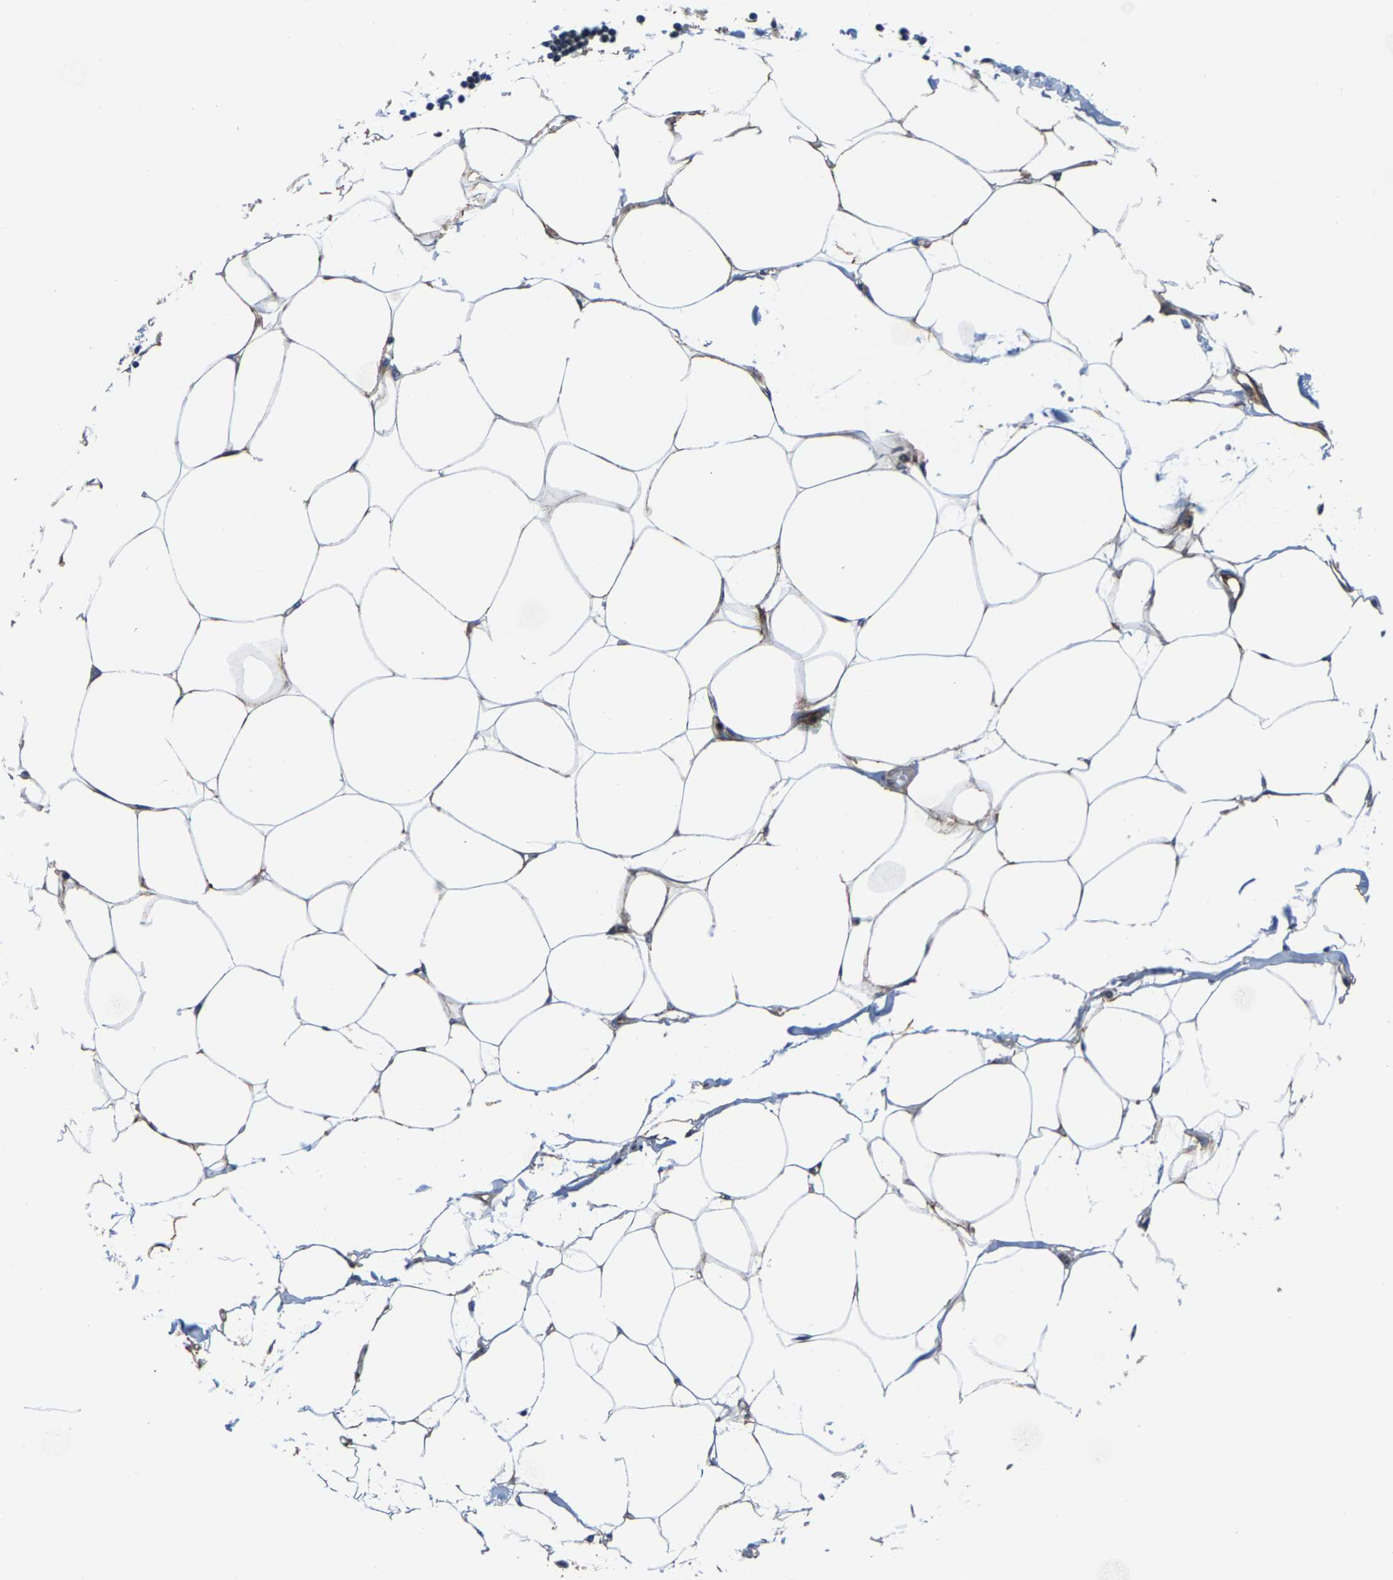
{"staining": {"intensity": "negative", "quantity": "none", "location": "none"}, "tissue": "adipose tissue", "cell_type": "Adipocytes", "image_type": "normal", "snomed": [{"axis": "morphology", "description": "Normal tissue, NOS"}, {"axis": "morphology", "description": "Adenocarcinoma, NOS"}, {"axis": "topography", "description": "Colon"}, {"axis": "topography", "description": "Peripheral nerve tissue"}], "caption": "Protein analysis of unremarkable adipose tissue demonstrates no significant expression in adipocytes. (Brightfield microscopy of DAB IHC at high magnification).", "gene": "GTPBP10", "patient": {"sex": "male", "age": 14}}